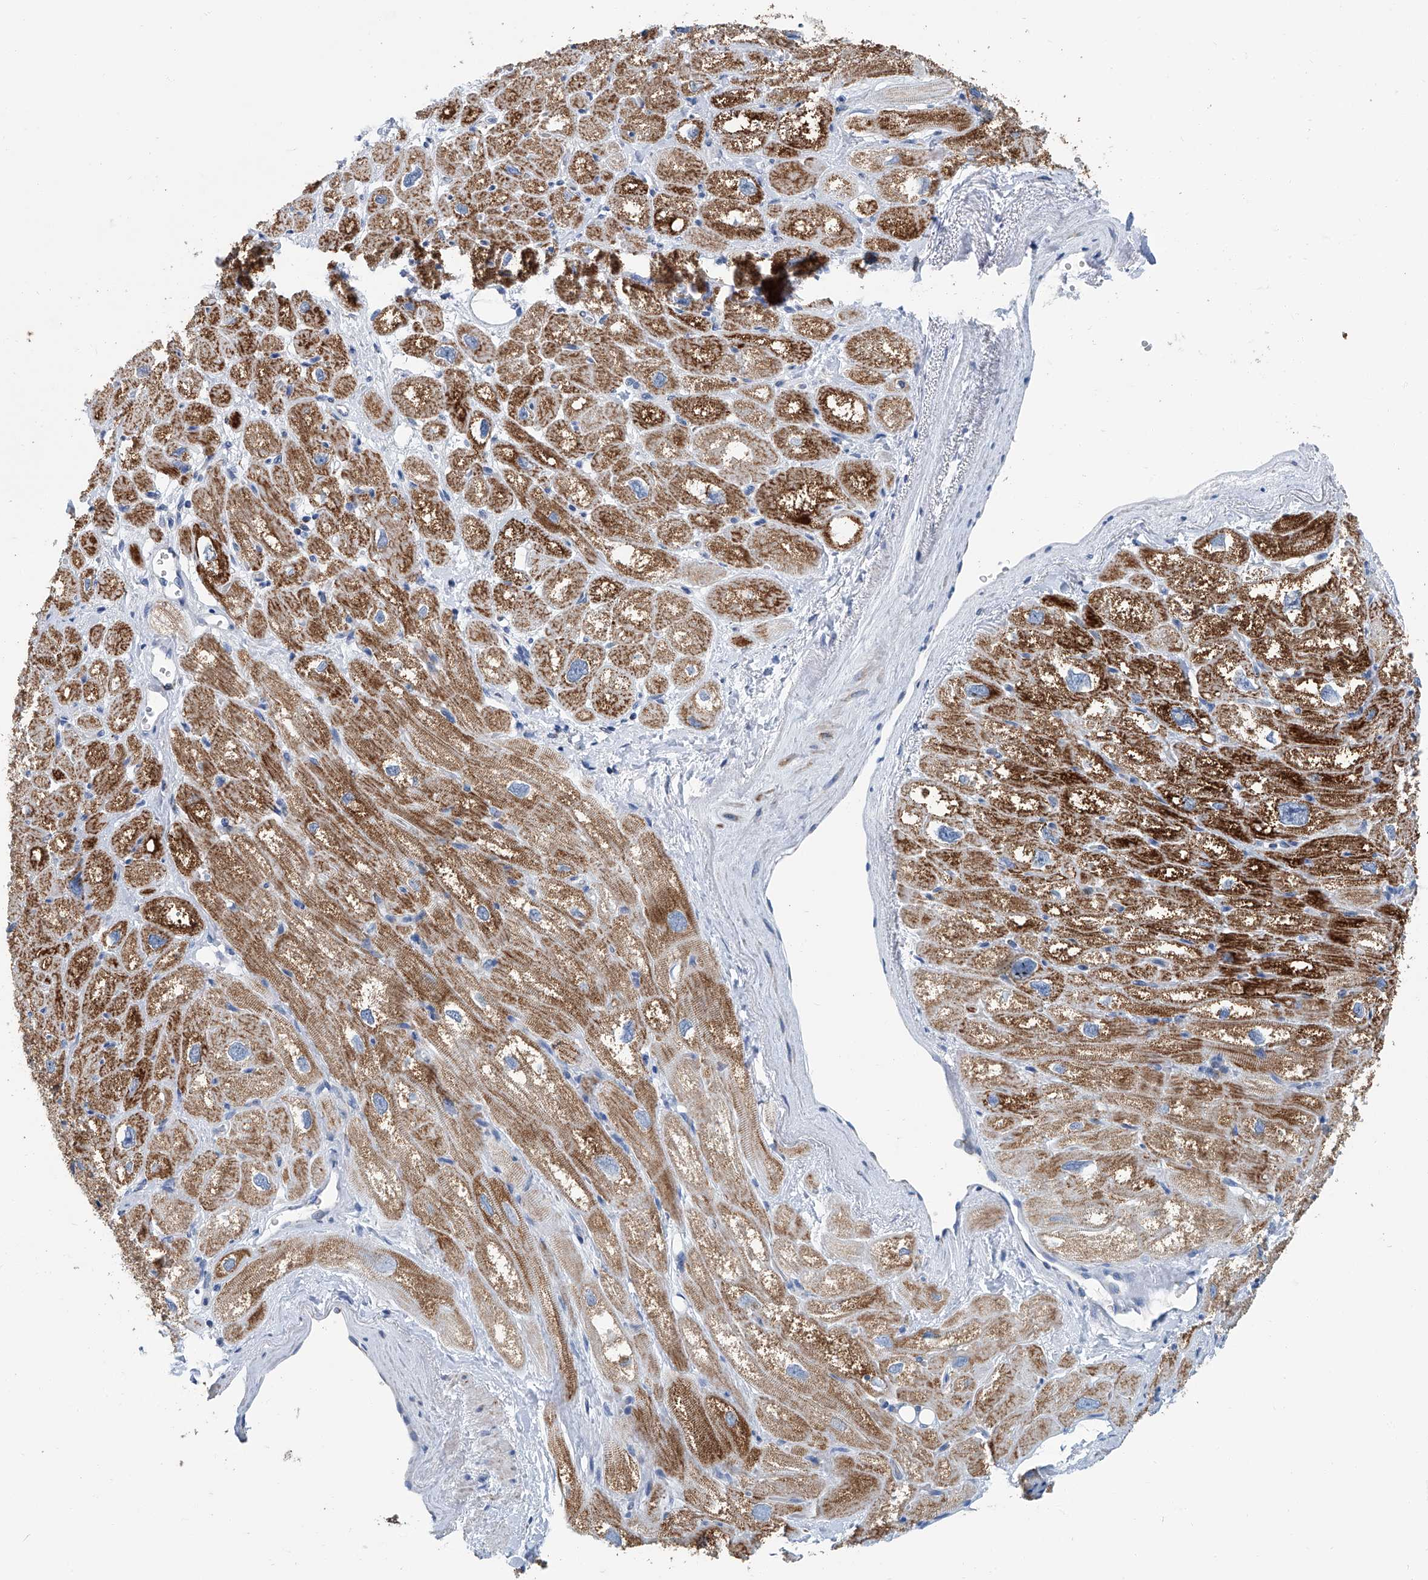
{"staining": {"intensity": "strong", "quantity": ">75%", "location": "cytoplasmic/membranous"}, "tissue": "heart muscle", "cell_type": "Cardiomyocytes", "image_type": "normal", "snomed": [{"axis": "morphology", "description": "Normal tissue, NOS"}, {"axis": "topography", "description": "Heart"}], "caption": "This histopathology image exhibits immunohistochemistry (IHC) staining of benign human heart muscle, with high strong cytoplasmic/membranous expression in about >75% of cardiomyocytes.", "gene": "MT", "patient": {"sex": "male", "age": 50}}